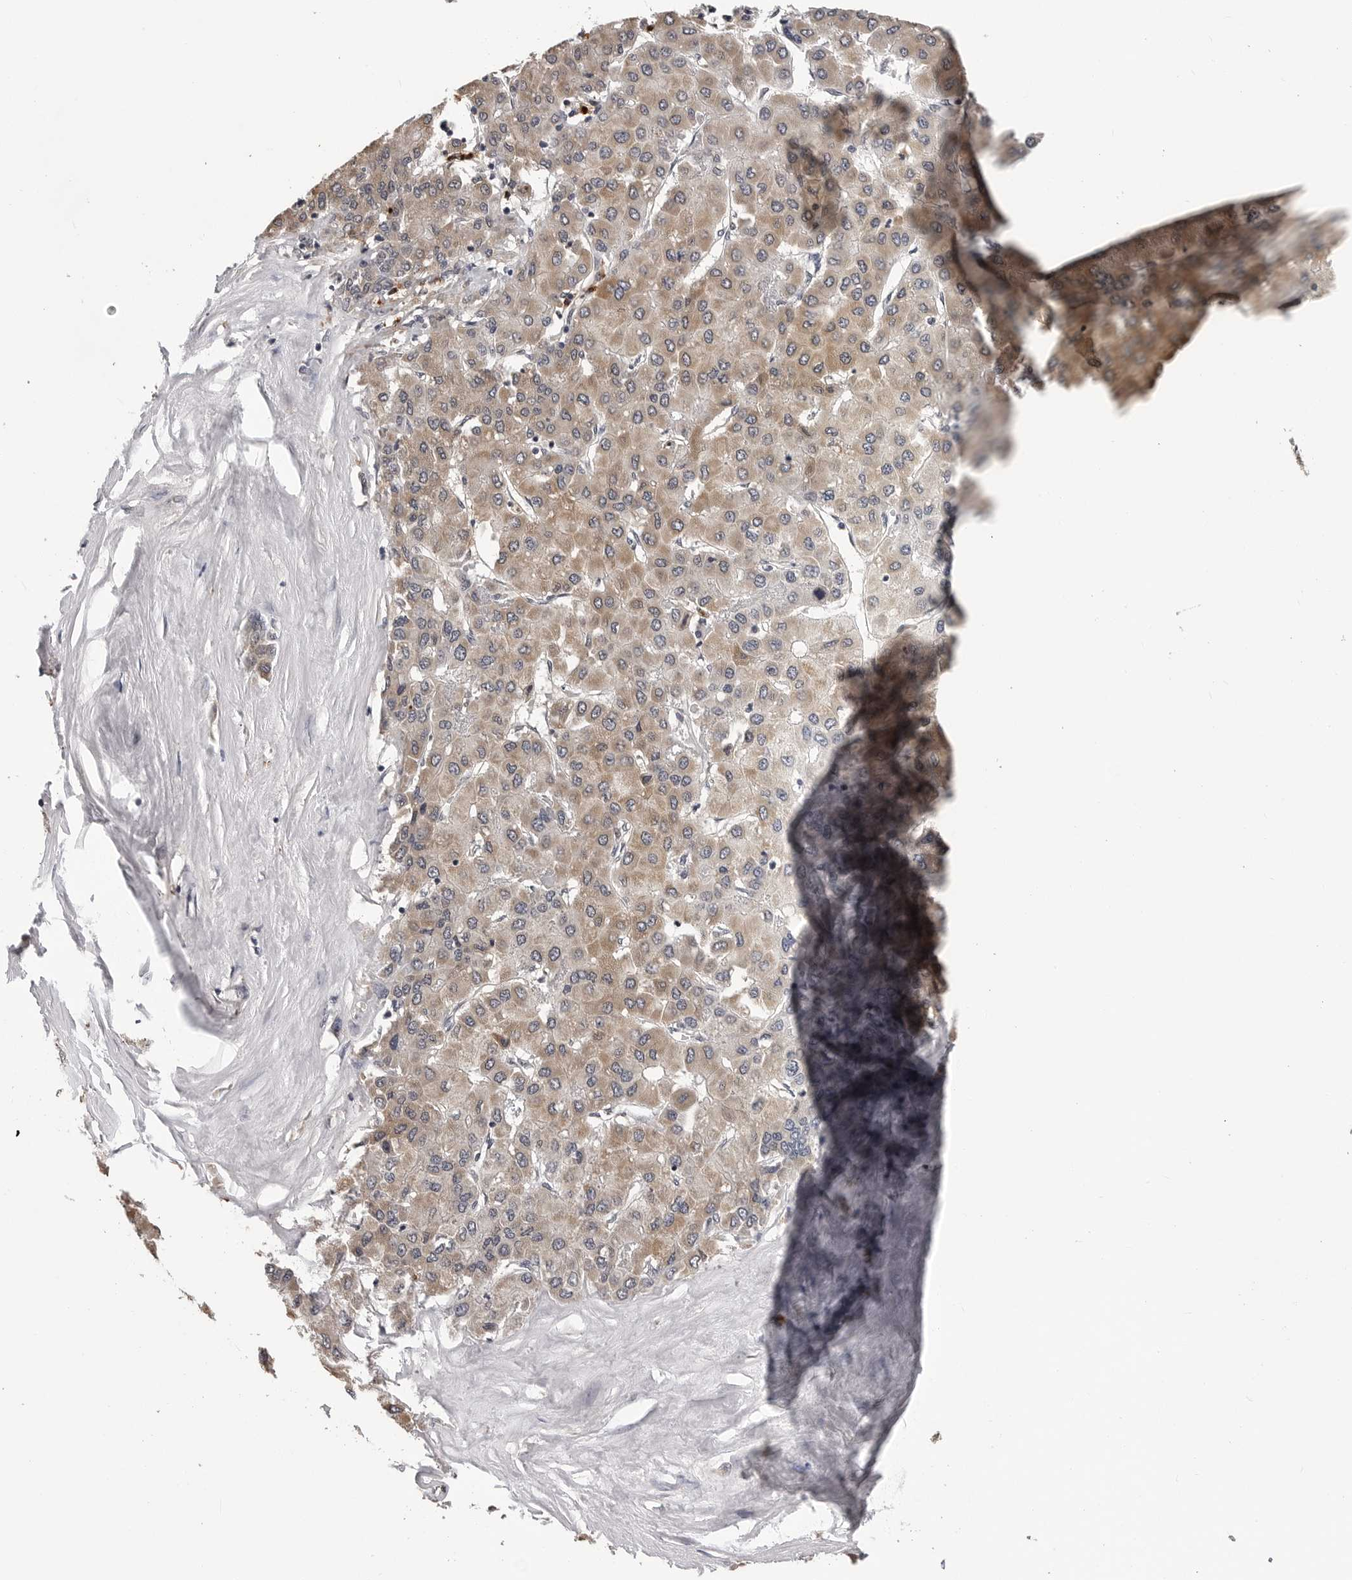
{"staining": {"intensity": "weak", "quantity": ">75%", "location": "cytoplasmic/membranous"}, "tissue": "liver cancer", "cell_type": "Tumor cells", "image_type": "cancer", "snomed": [{"axis": "morphology", "description": "Carcinoma, Hepatocellular, NOS"}, {"axis": "topography", "description": "Liver"}], "caption": "This is an image of immunohistochemistry staining of liver cancer (hepatocellular carcinoma), which shows weak positivity in the cytoplasmic/membranous of tumor cells.", "gene": "TRMT13", "patient": {"sex": "male", "age": 65}}